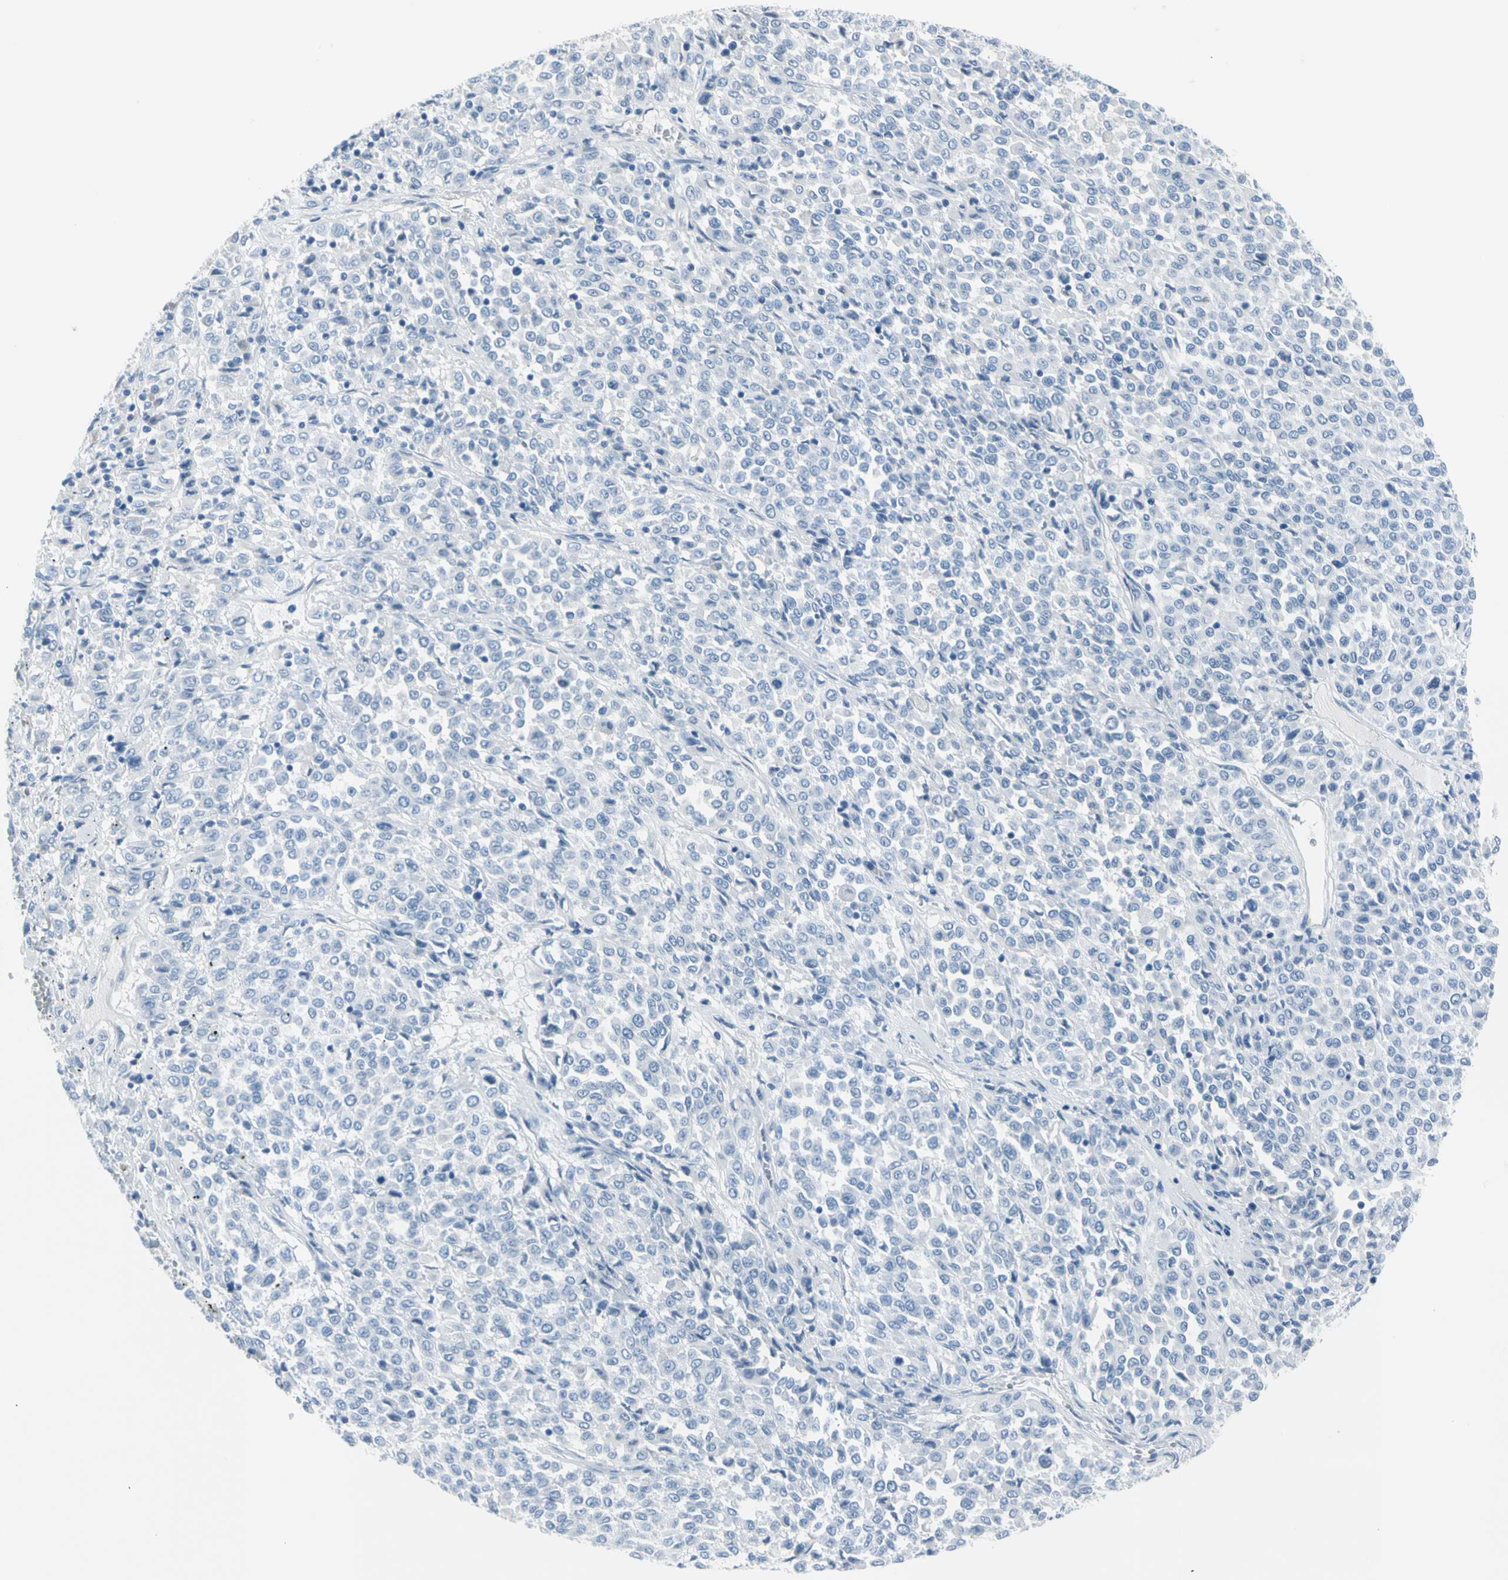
{"staining": {"intensity": "negative", "quantity": "none", "location": "none"}, "tissue": "melanoma", "cell_type": "Tumor cells", "image_type": "cancer", "snomed": [{"axis": "morphology", "description": "Malignant melanoma, Metastatic site"}, {"axis": "topography", "description": "Pancreas"}], "caption": "The photomicrograph reveals no significant positivity in tumor cells of melanoma.", "gene": "TPO", "patient": {"sex": "female", "age": 30}}